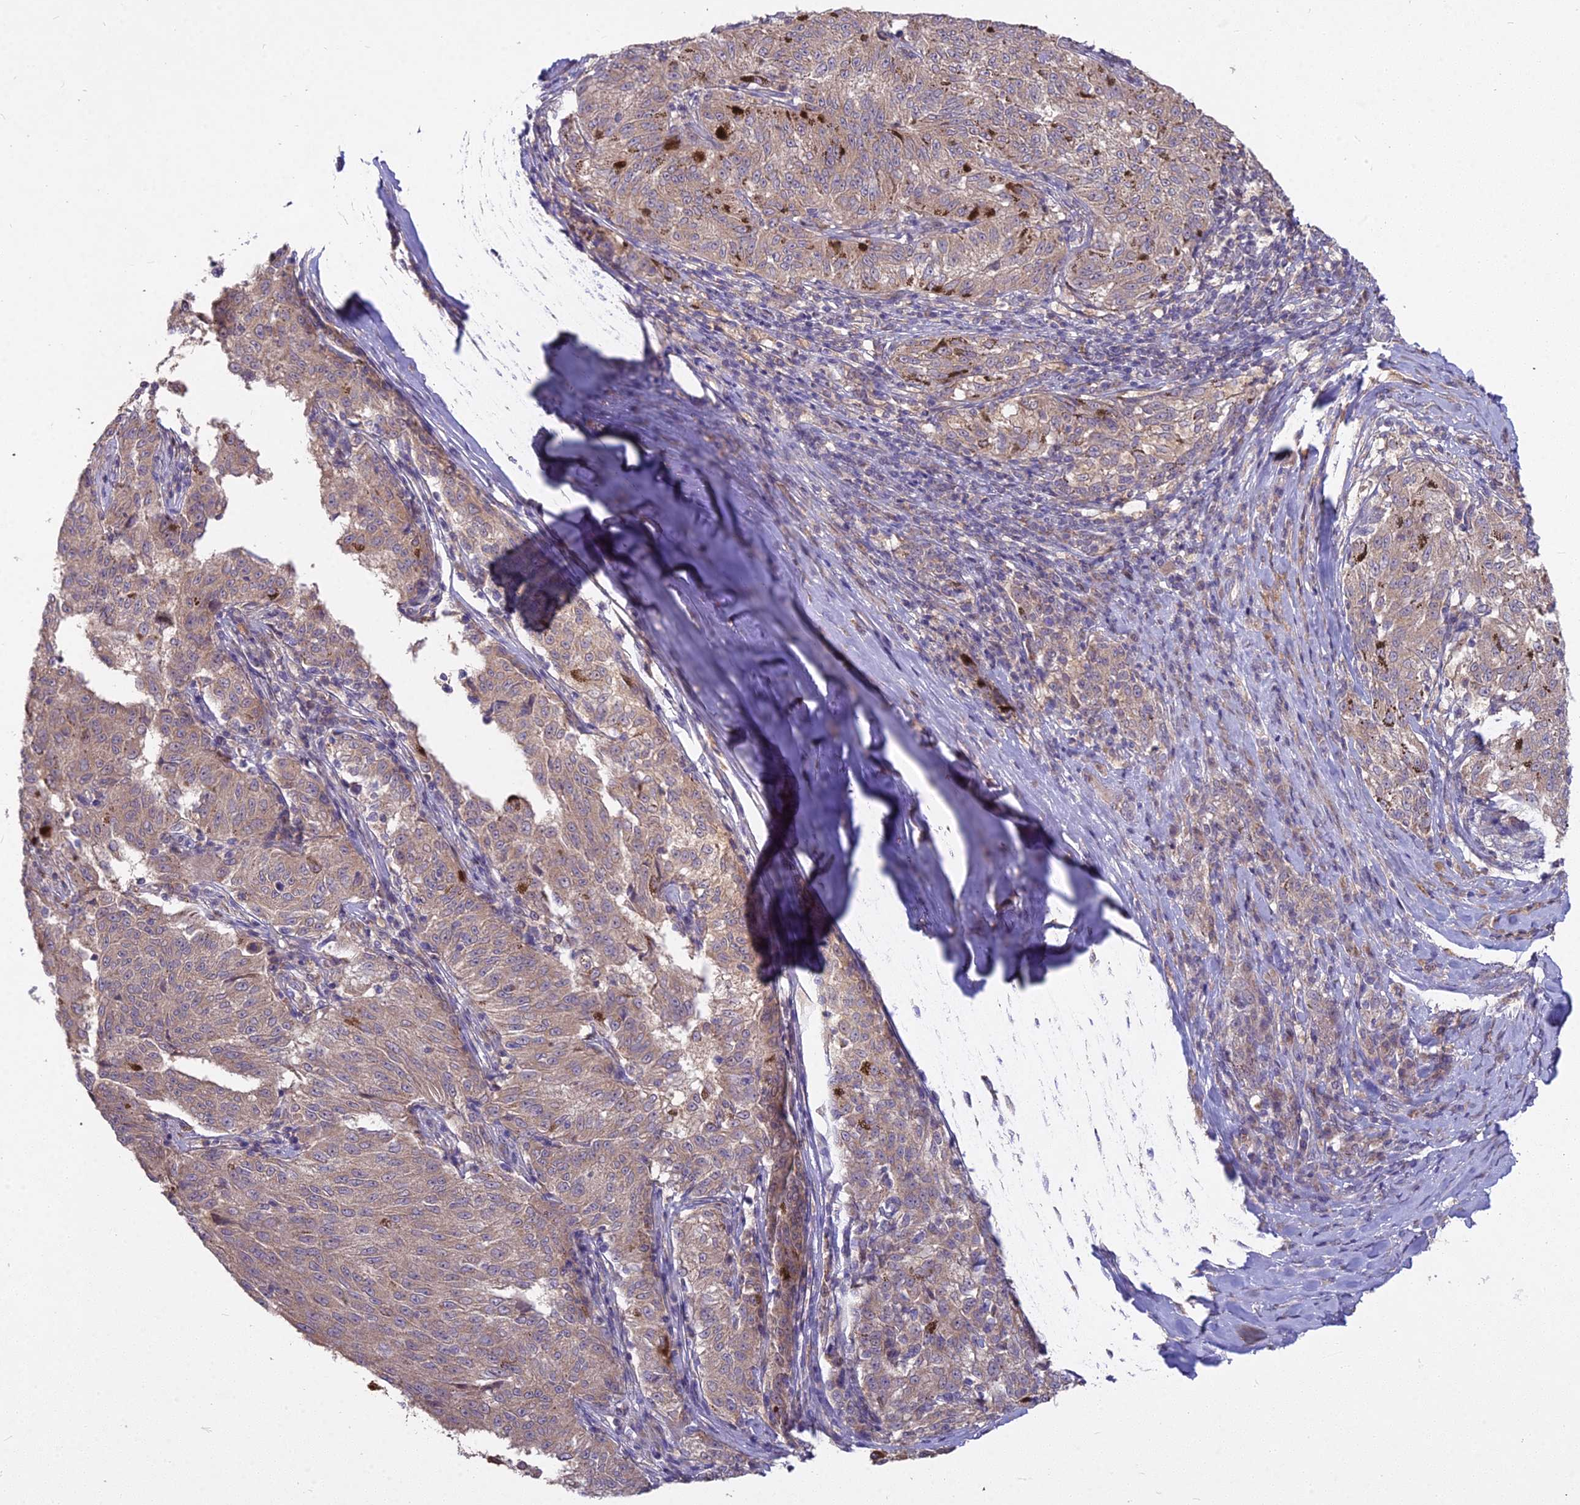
{"staining": {"intensity": "moderate", "quantity": ">75%", "location": "cytoplasmic/membranous"}, "tissue": "melanoma", "cell_type": "Tumor cells", "image_type": "cancer", "snomed": [{"axis": "morphology", "description": "Malignant melanoma, NOS"}, {"axis": "topography", "description": "Skin"}], "caption": "A histopathology image showing moderate cytoplasmic/membranous staining in approximately >75% of tumor cells in malignant melanoma, as visualized by brown immunohistochemical staining.", "gene": "MICU2", "patient": {"sex": "female", "age": 72}}